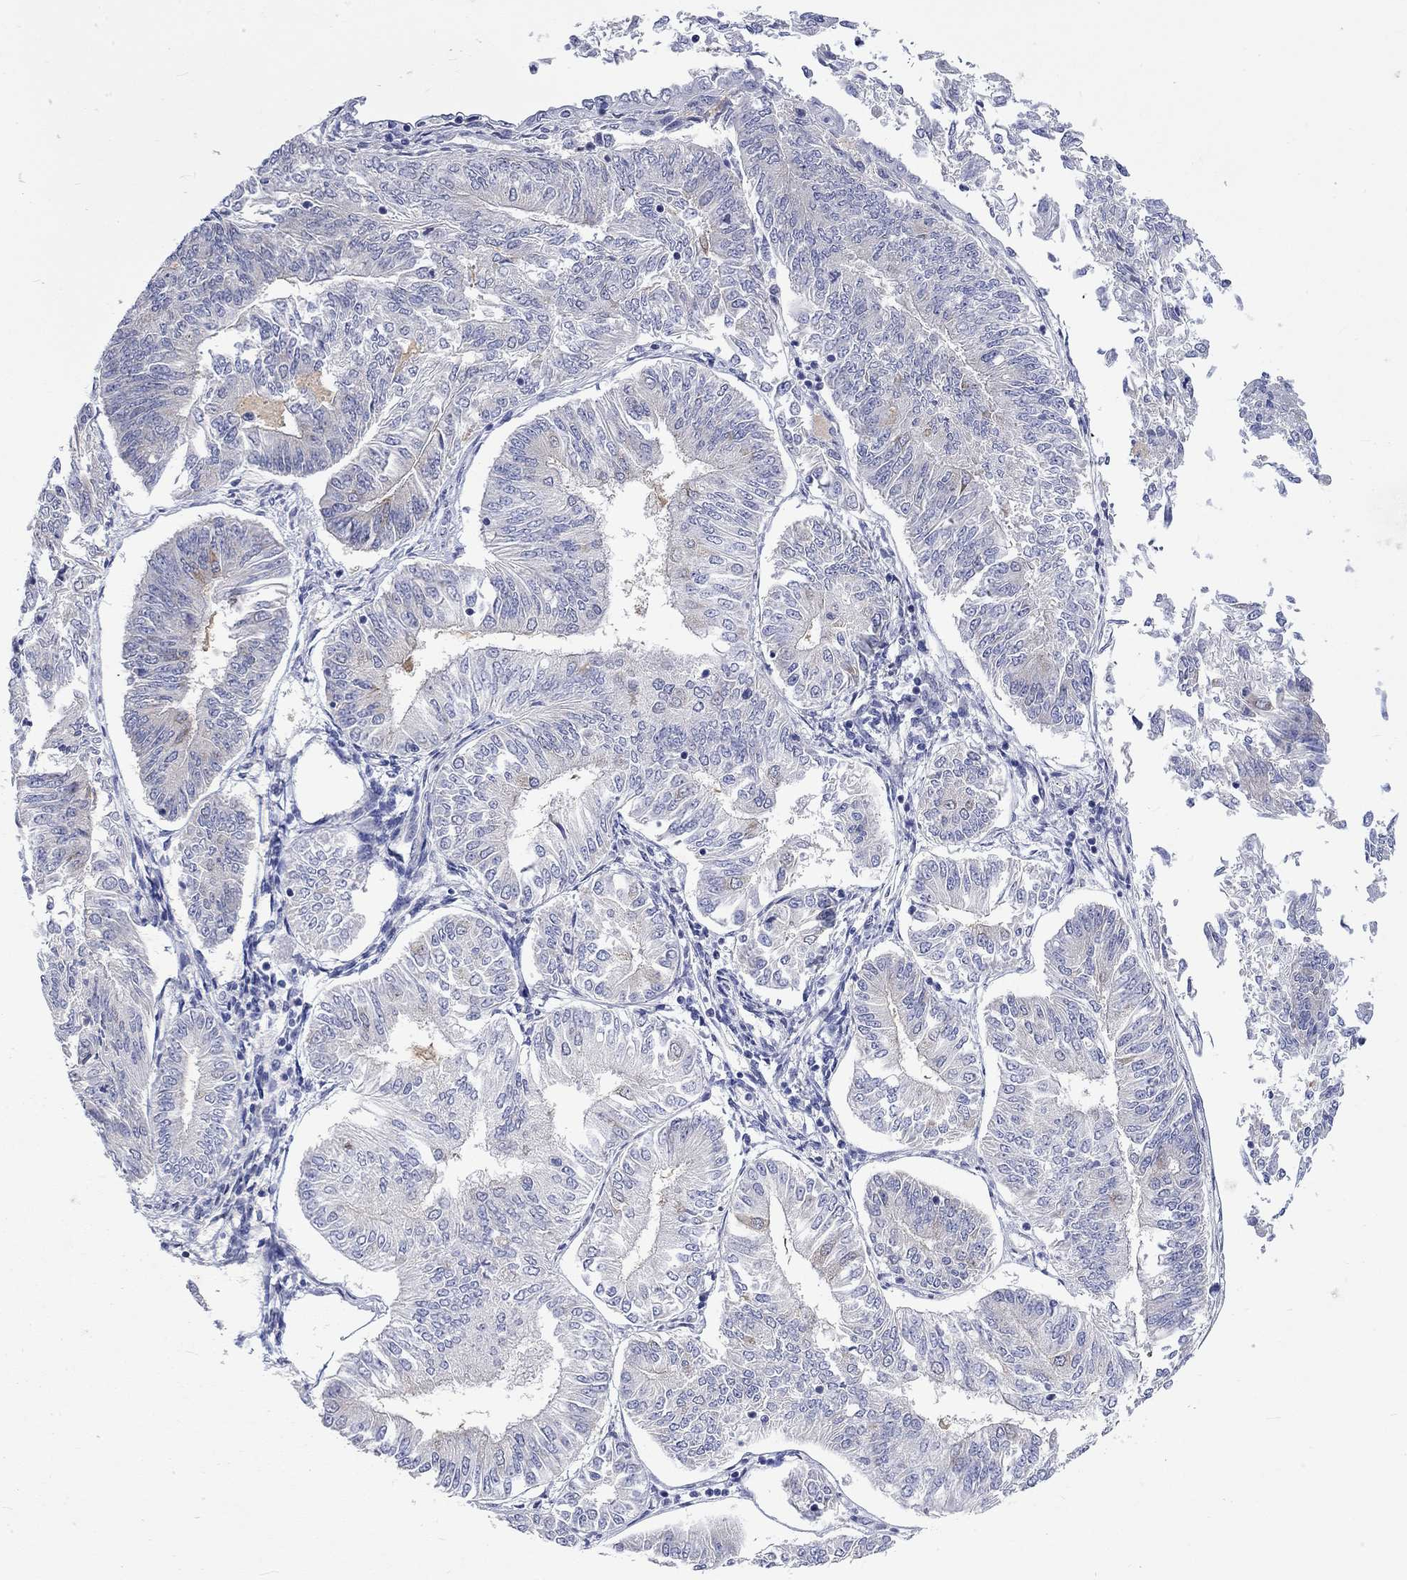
{"staining": {"intensity": "negative", "quantity": "none", "location": "none"}, "tissue": "endometrial cancer", "cell_type": "Tumor cells", "image_type": "cancer", "snomed": [{"axis": "morphology", "description": "Adenocarcinoma, NOS"}, {"axis": "topography", "description": "Endometrium"}], "caption": "IHC of human endometrial adenocarcinoma shows no expression in tumor cells.", "gene": "CERS1", "patient": {"sex": "female", "age": 58}}